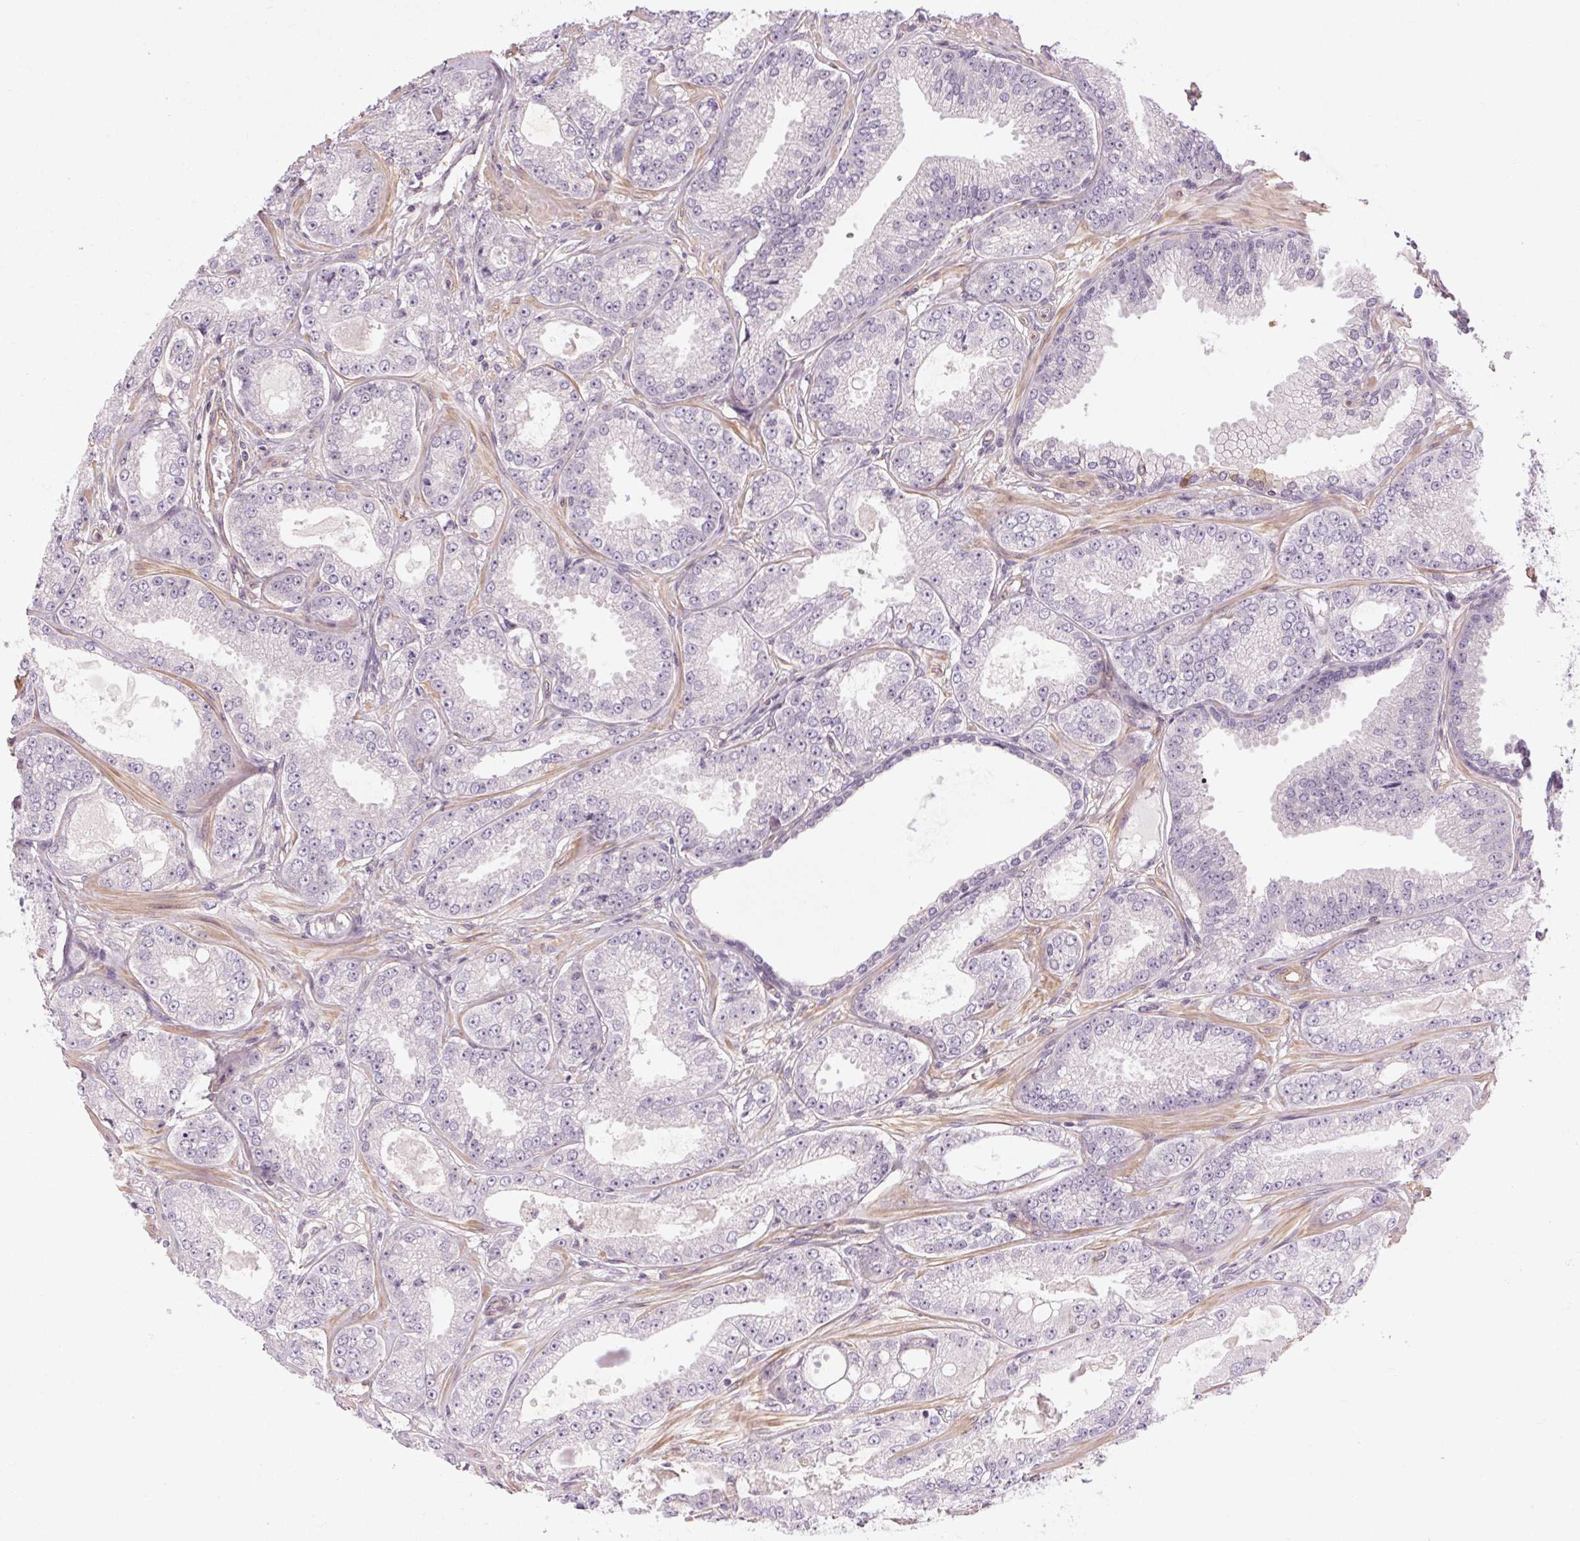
{"staining": {"intensity": "negative", "quantity": "none", "location": "none"}, "tissue": "prostate cancer", "cell_type": "Tumor cells", "image_type": "cancer", "snomed": [{"axis": "morphology", "description": "Adenocarcinoma, NOS"}, {"axis": "topography", "description": "Prostate"}], "caption": "This is an immunohistochemistry image of human adenocarcinoma (prostate). There is no expression in tumor cells.", "gene": "CCSER1", "patient": {"sex": "male", "age": 64}}